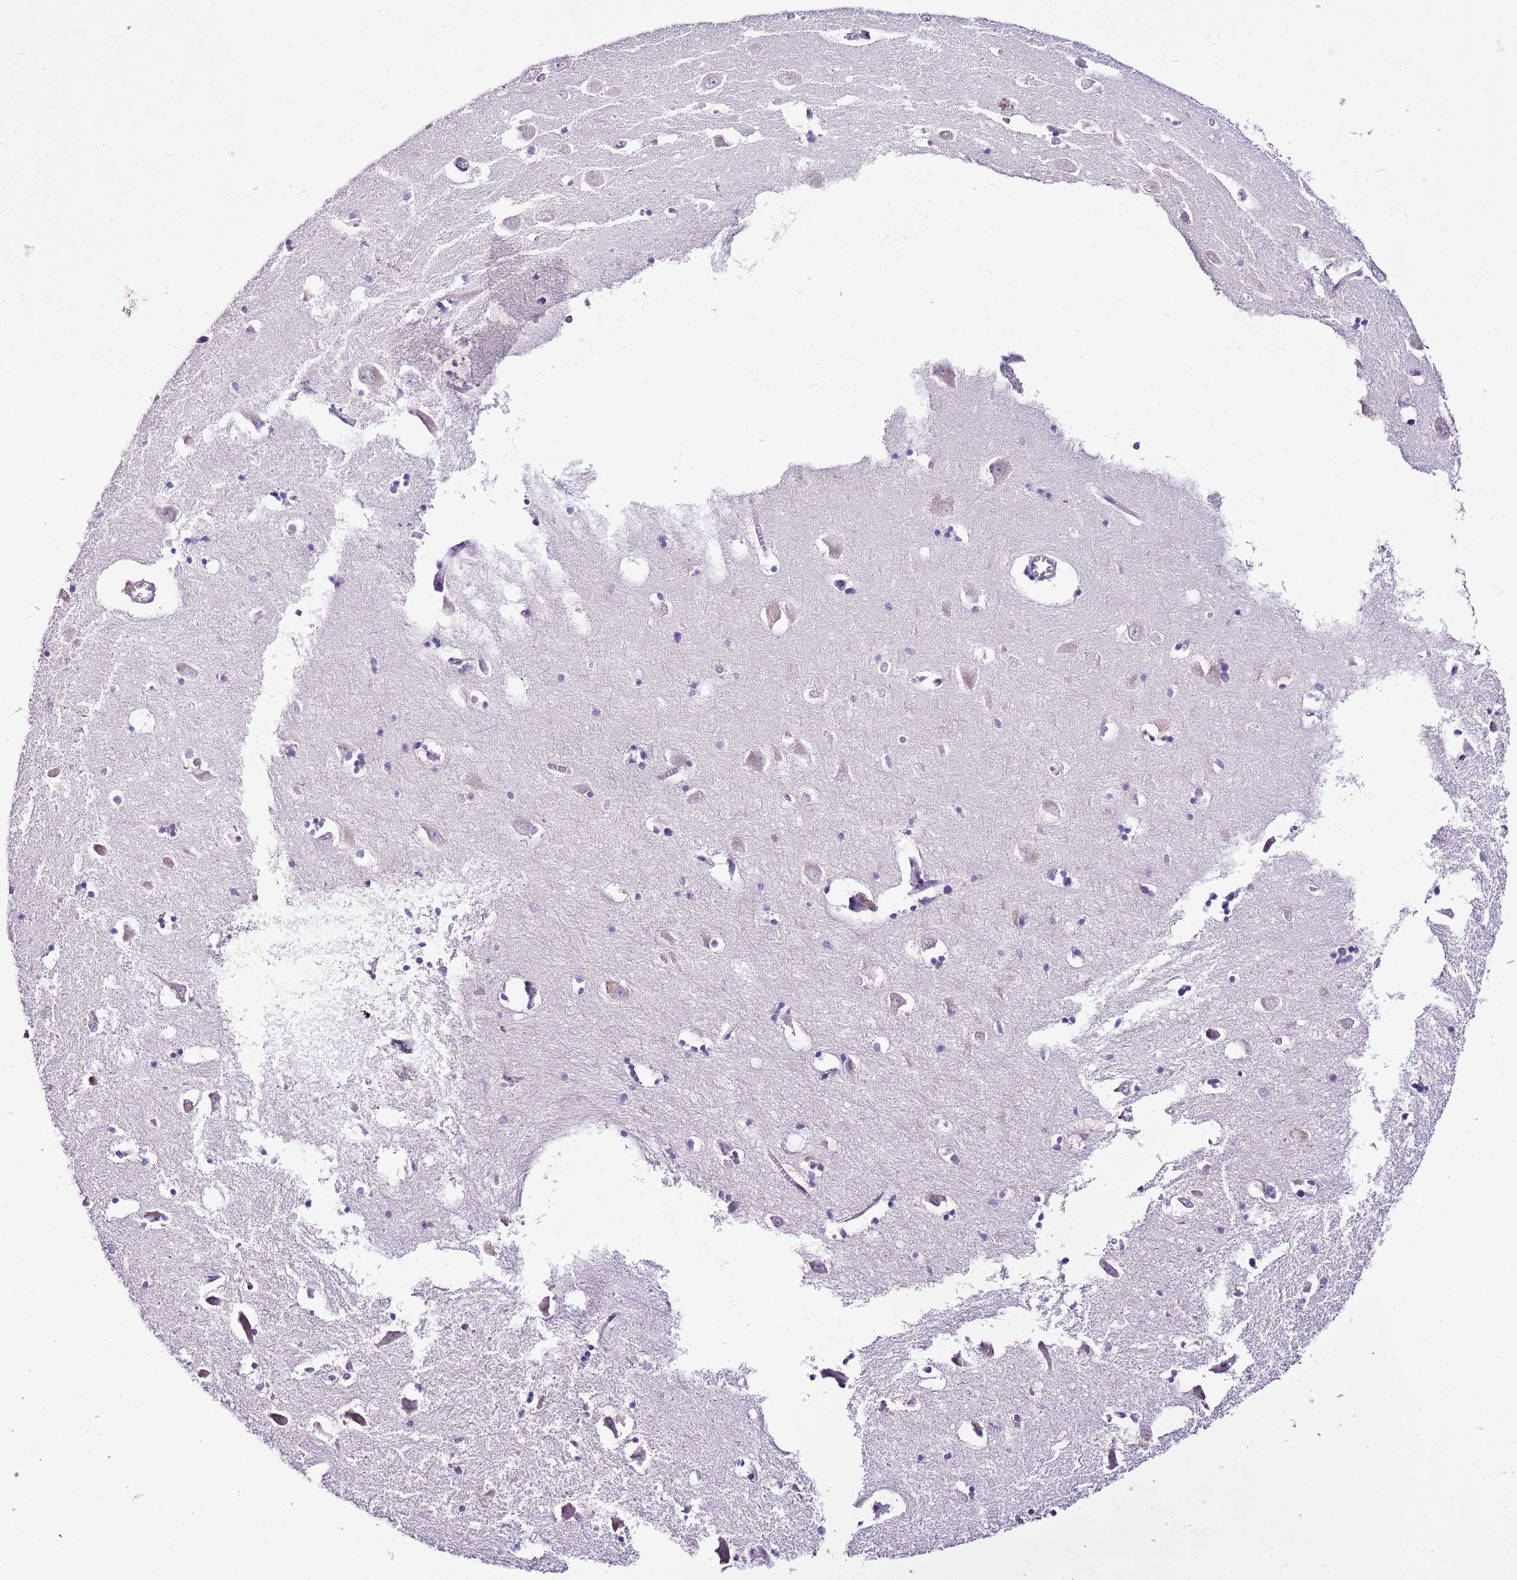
{"staining": {"intensity": "negative", "quantity": "none", "location": "none"}, "tissue": "hippocampus", "cell_type": "Glial cells", "image_type": "normal", "snomed": [{"axis": "morphology", "description": "Normal tissue, NOS"}, {"axis": "topography", "description": "Hippocampus"}], "caption": "A high-resolution micrograph shows immunohistochemistry (IHC) staining of normal hippocampus, which exhibits no significant positivity in glial cells.", "gene": "MRPL36", "patient": {"sex": "male", "age": 70}}